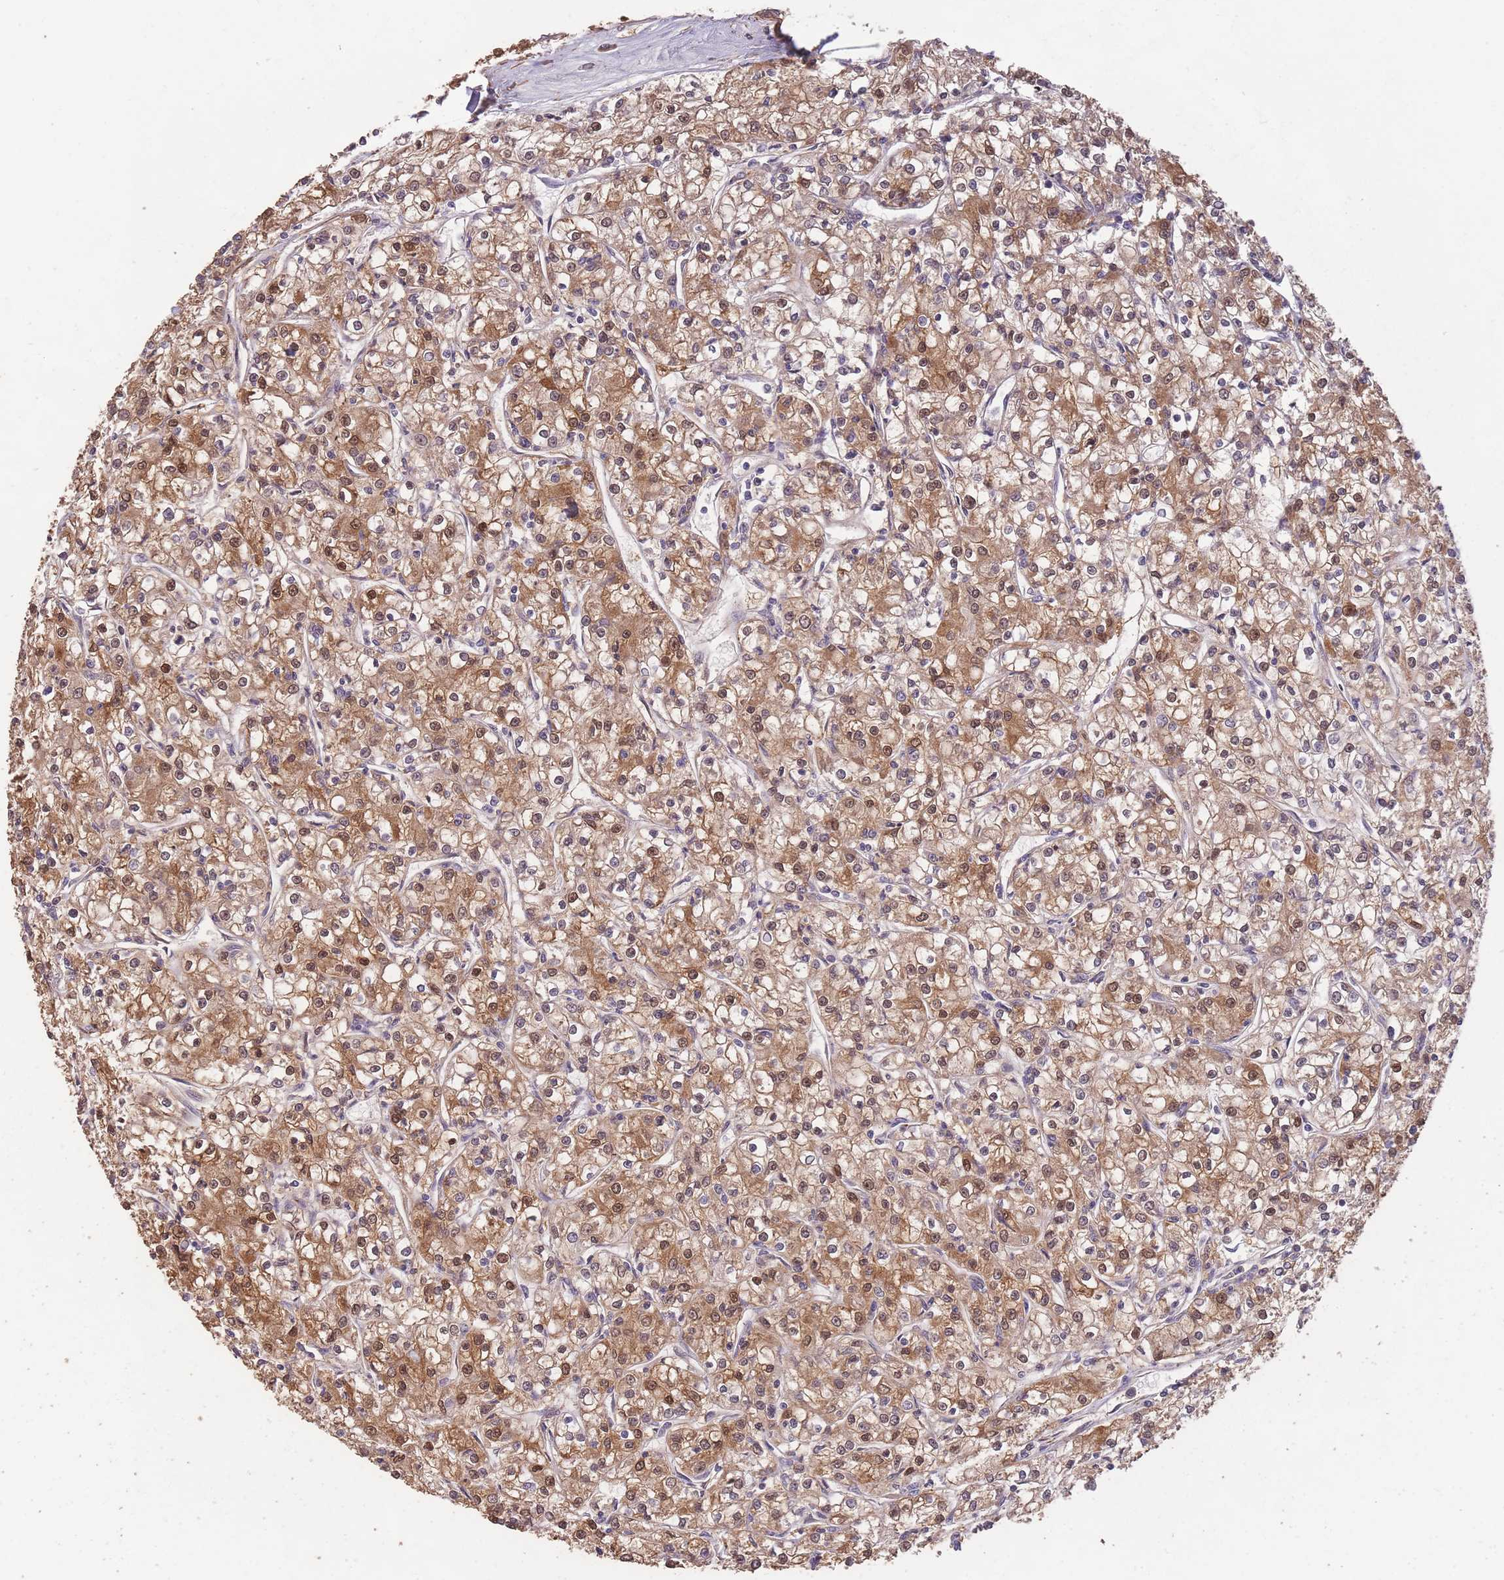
{"staining": {"intensity": "moderate", "quantity": ">75%", "location": "cytoplasmic/membranous,nuclear"}, "tissue": "renal cancer", "cell_type": "Tumor cells", "image_type": "cancer", "snomed": [{"axis": "morphology", "description": "Adenocarcinoma, NOS"}, {"axis": "topography", "description": "Kidney"}], "caption": "Renal adenocarcinoma stained with DAB (3,3'-diaminobenzidine) immunohistochemistry demonstrates medium levels of moderate cytoplasmic/membranous and nuclear staining in about >75% of tumor cells.", "gene": "NLRC4", "patient": {"sex": "female", "age": 59}}